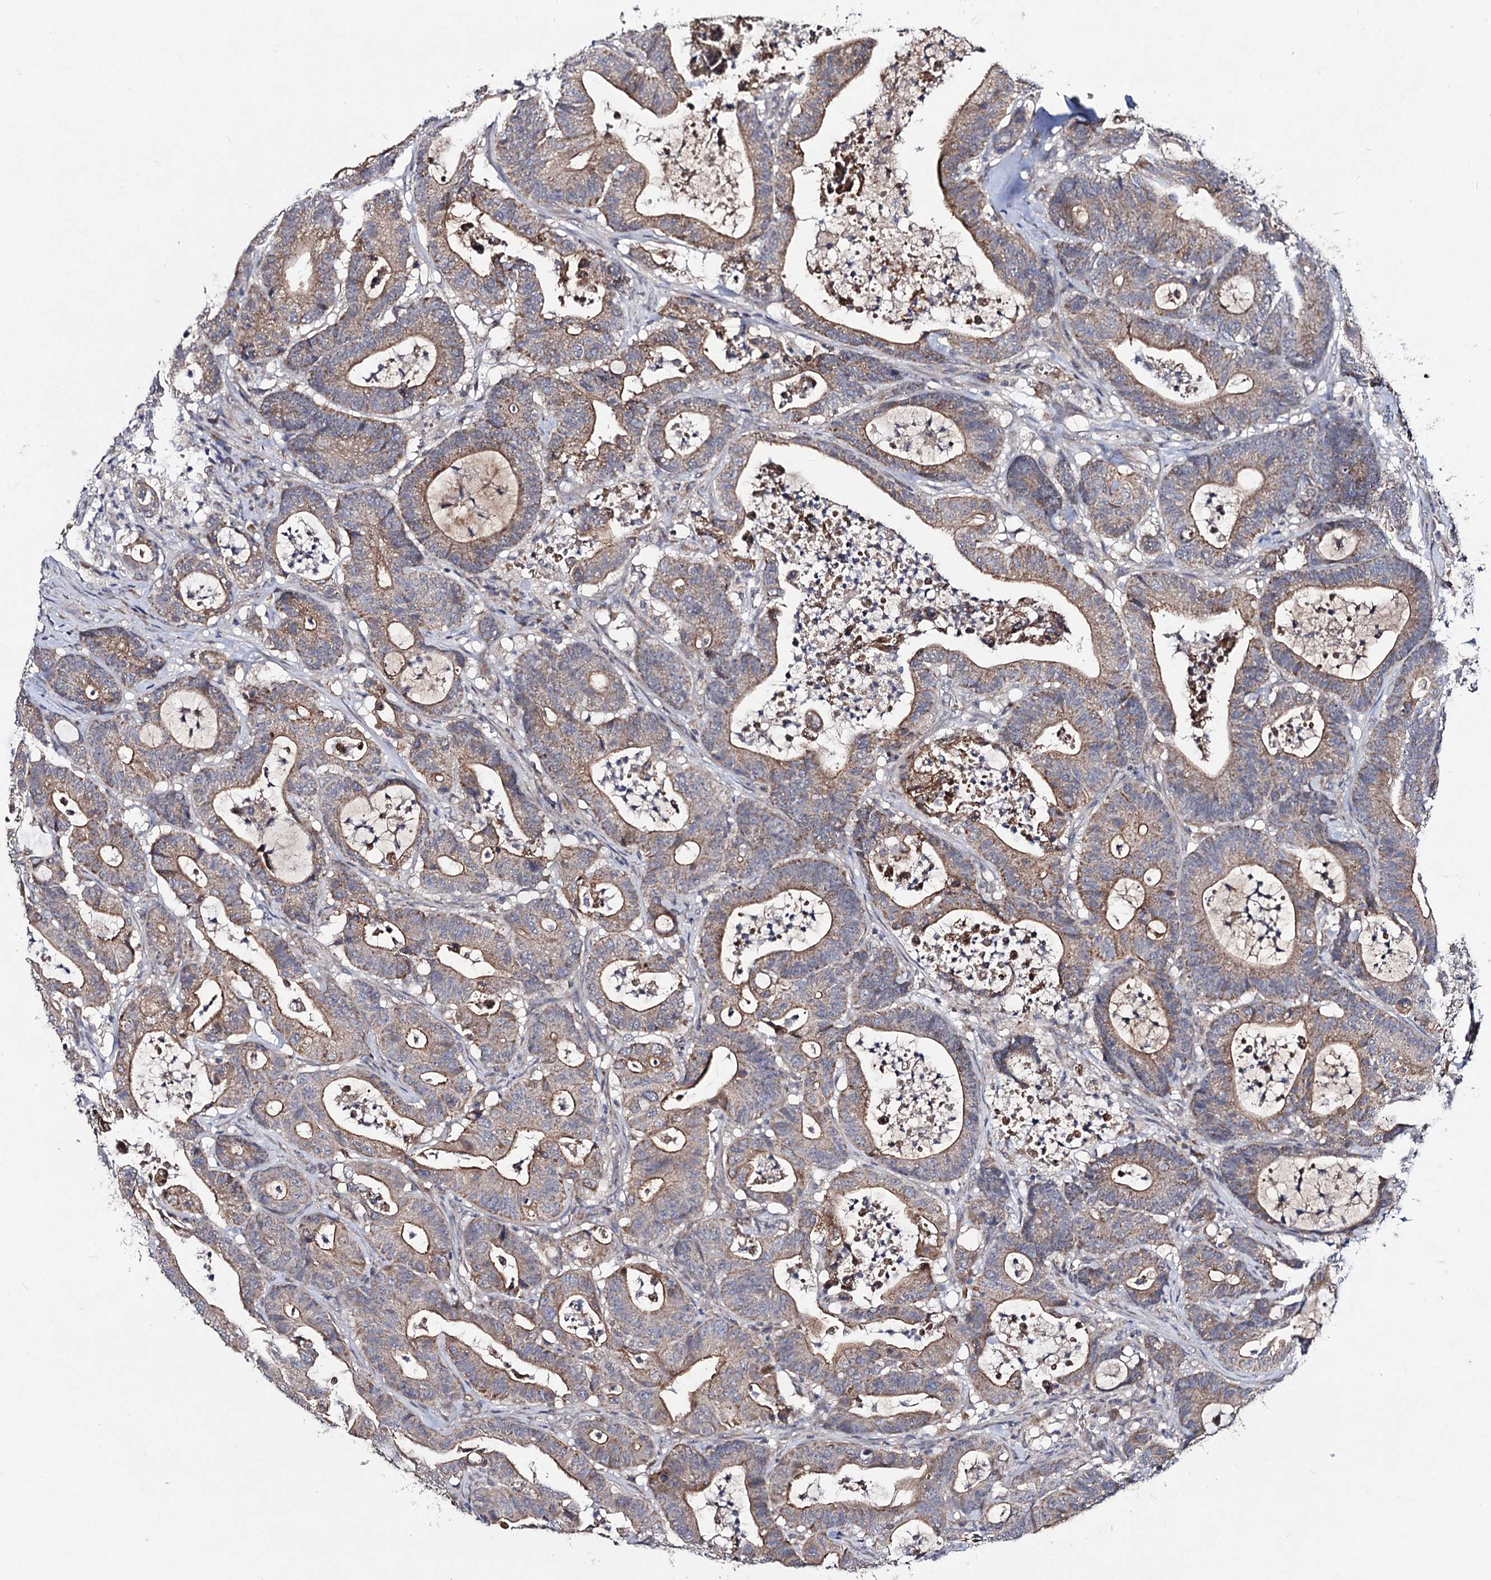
{"staining": {"intensity": "moderate", "quantity": ">75%", "location": "cytoplasmic/membranous"}, "tissue": "colorectal cancer", "cell_type": "Tumor cells", "image_type": "cancer", "snomed": [{"axis": "morphology", "description": "Adenocarcinoma, NOS"}, {"axis": "topography", "description": "Colon"}], "caption": "This histopathology image shows colorectal adenocarcinoma stained with immunohistochemistry to label a protein in brown. The cytoplasmic/membranous of tumor cells show moderate positivity for the protein. Nuclei are counter-stained blue.", "gene": "VPS37D", "patient": {"sex": "female", "age": 84}}